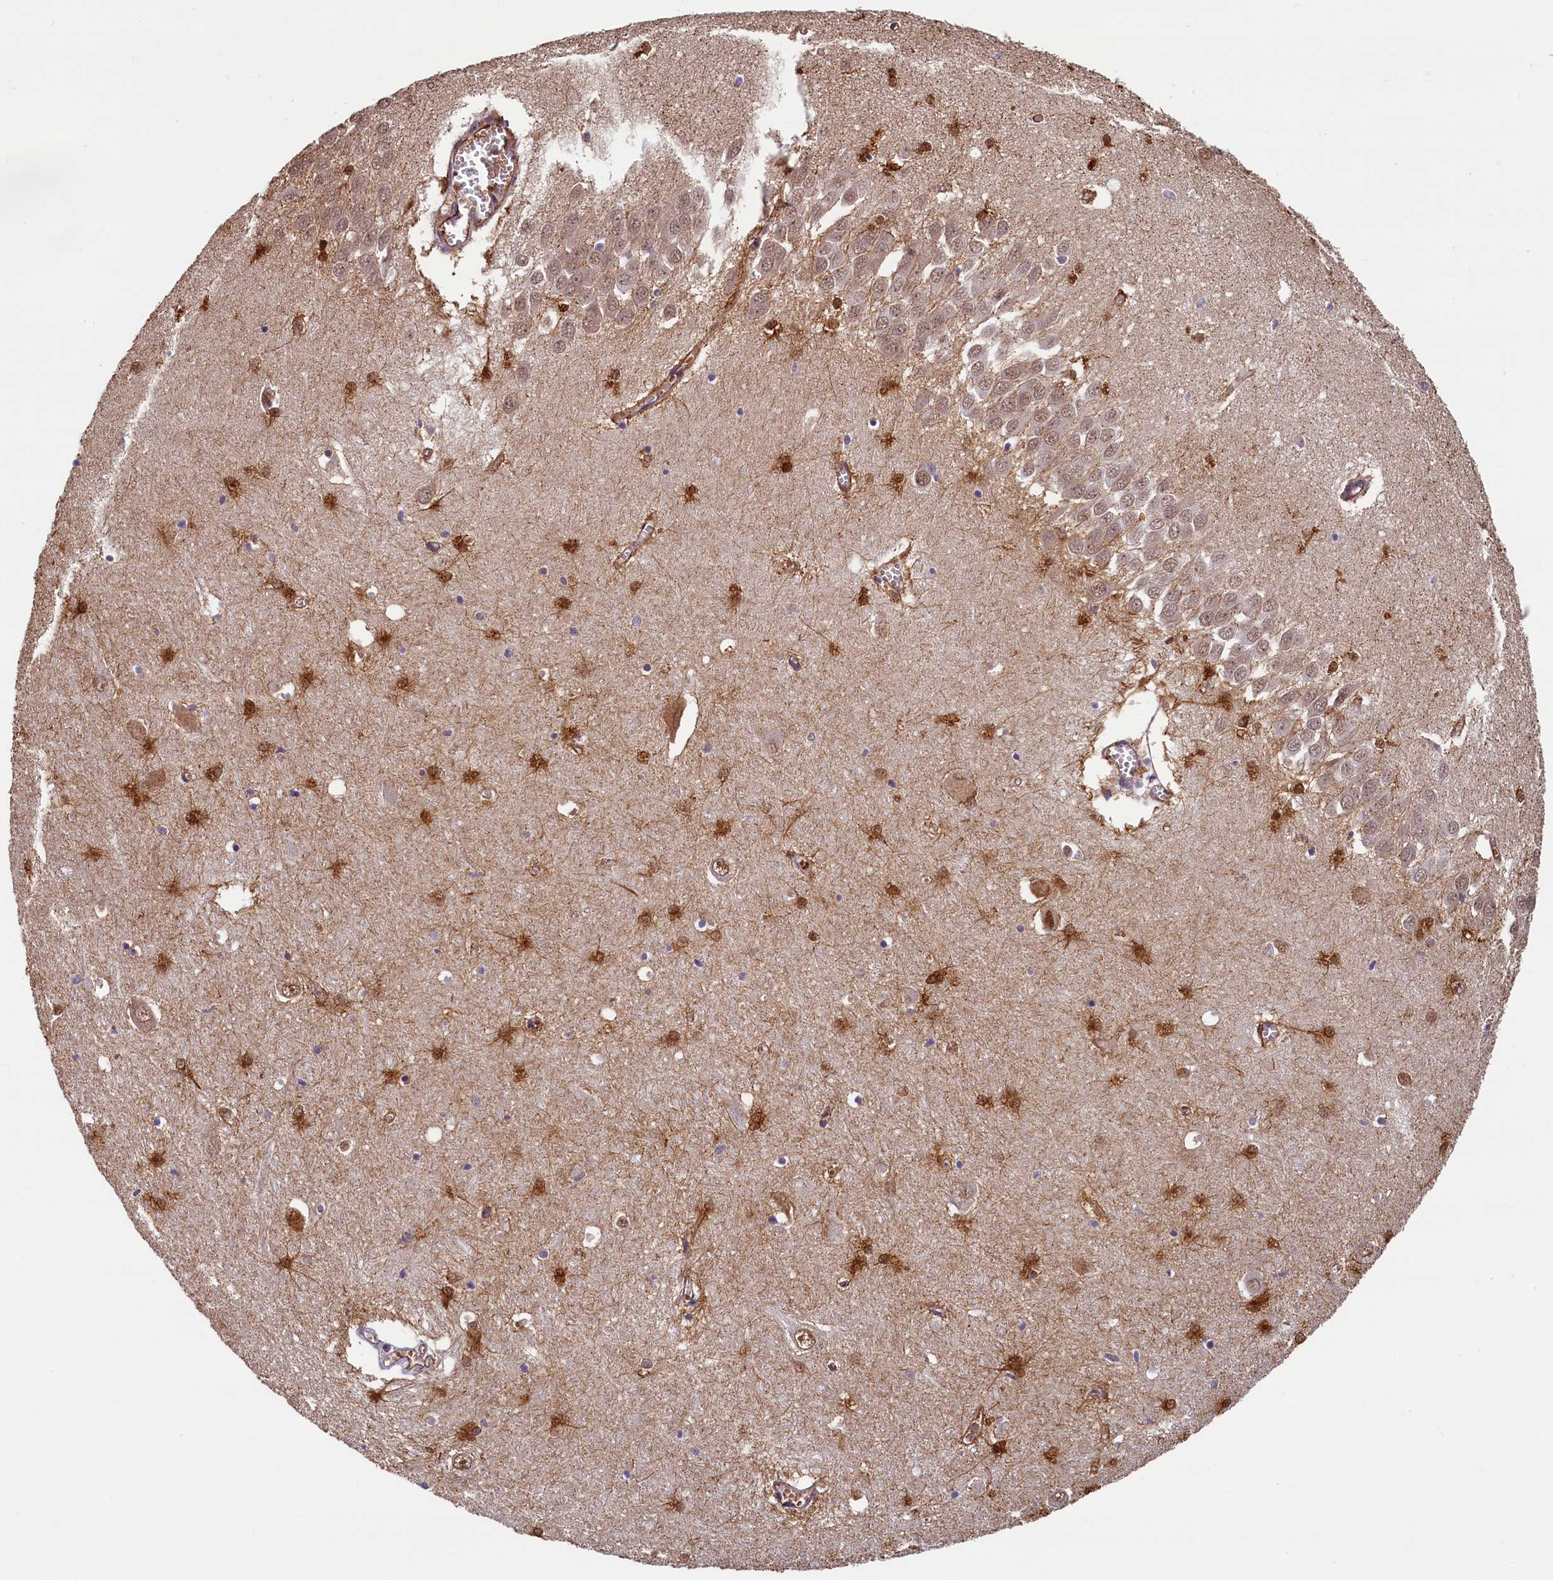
{"staining": {"intensity": "strong", "quantity": "25%-75%", "location": "cytoplasmic/membranous,nuclear"}, "tissue": "hippocampus", "cell_type": "Glial cells", "image_type": "normal", "snomed": [{"axis": "morphology", "description": "Normal tissue, NOS"}, {"axis": "topography", "description": "Hippocampus"}], "caption": "Approximately 25%-75% of glial cells in normal hippocampus display strong cytoplasmic/membranous,nuclear protein positivity as visualized by brown immunohistochemical staining.", "gene": "ACSBG1", "patient": {"sex": "male", "age": 70}}